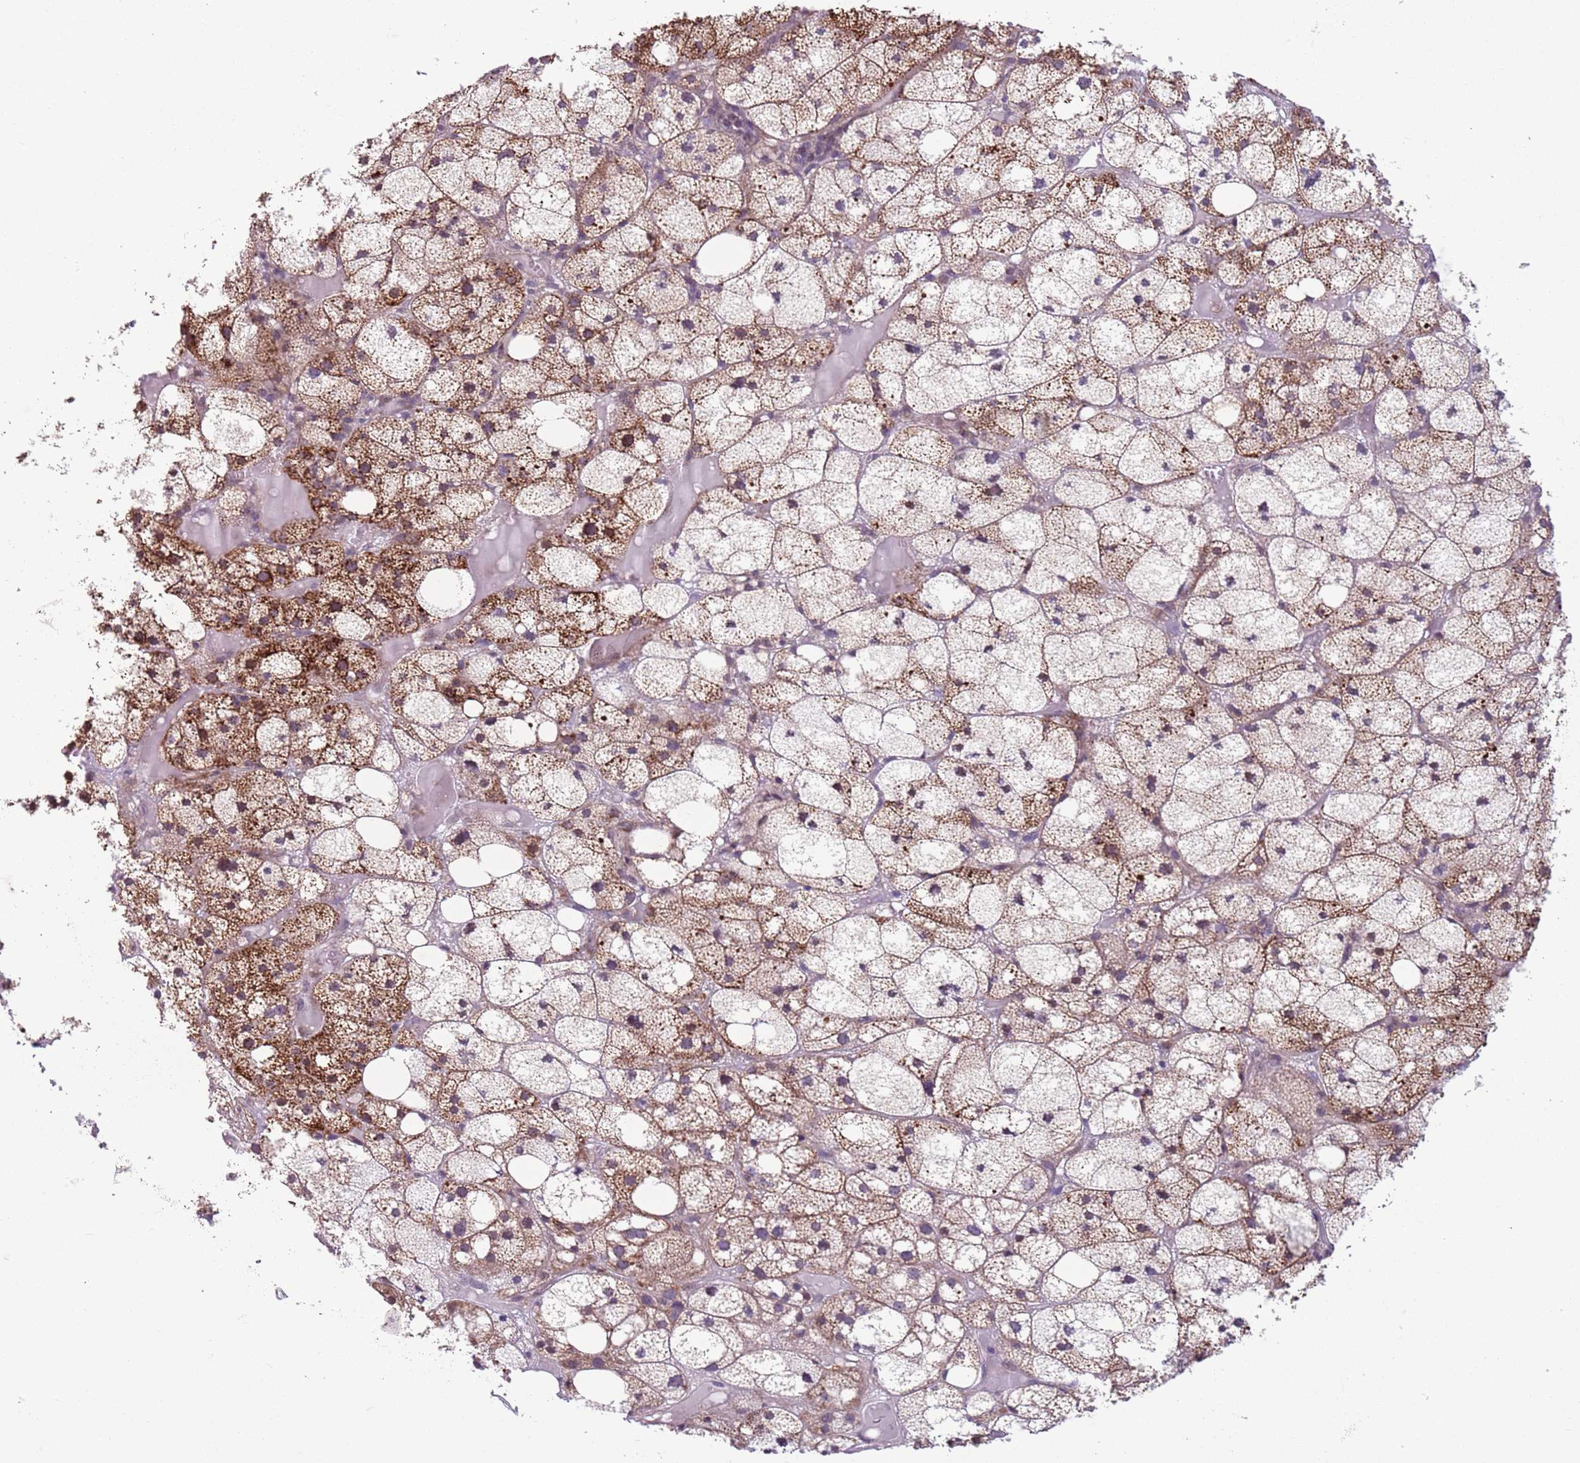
{"staining": {"intensity": "moderate", "quantity": "25%-75%", "location": "cytoplasmic/membranous"}, "tissue": "adrenal gland", "cell_type": "Glandular cells", "image_type": "normal", "snomed": [{"axis": "morphology", "description": "Normal tissue, NOS"}, {"axis": "topography", "description": "Adrenal gland"}], "caption": "Brown immunohistochemical staining in unremarkable human adrenal gland exhibits moderate cytoplasmic/membranous positivity in approximately 25%-75% of glandular cells. The protein of interest is shown in brown color, while the nuclei are stained blue.", "gene": "JAML", "patient": {"sex": "female", "age": 61}}